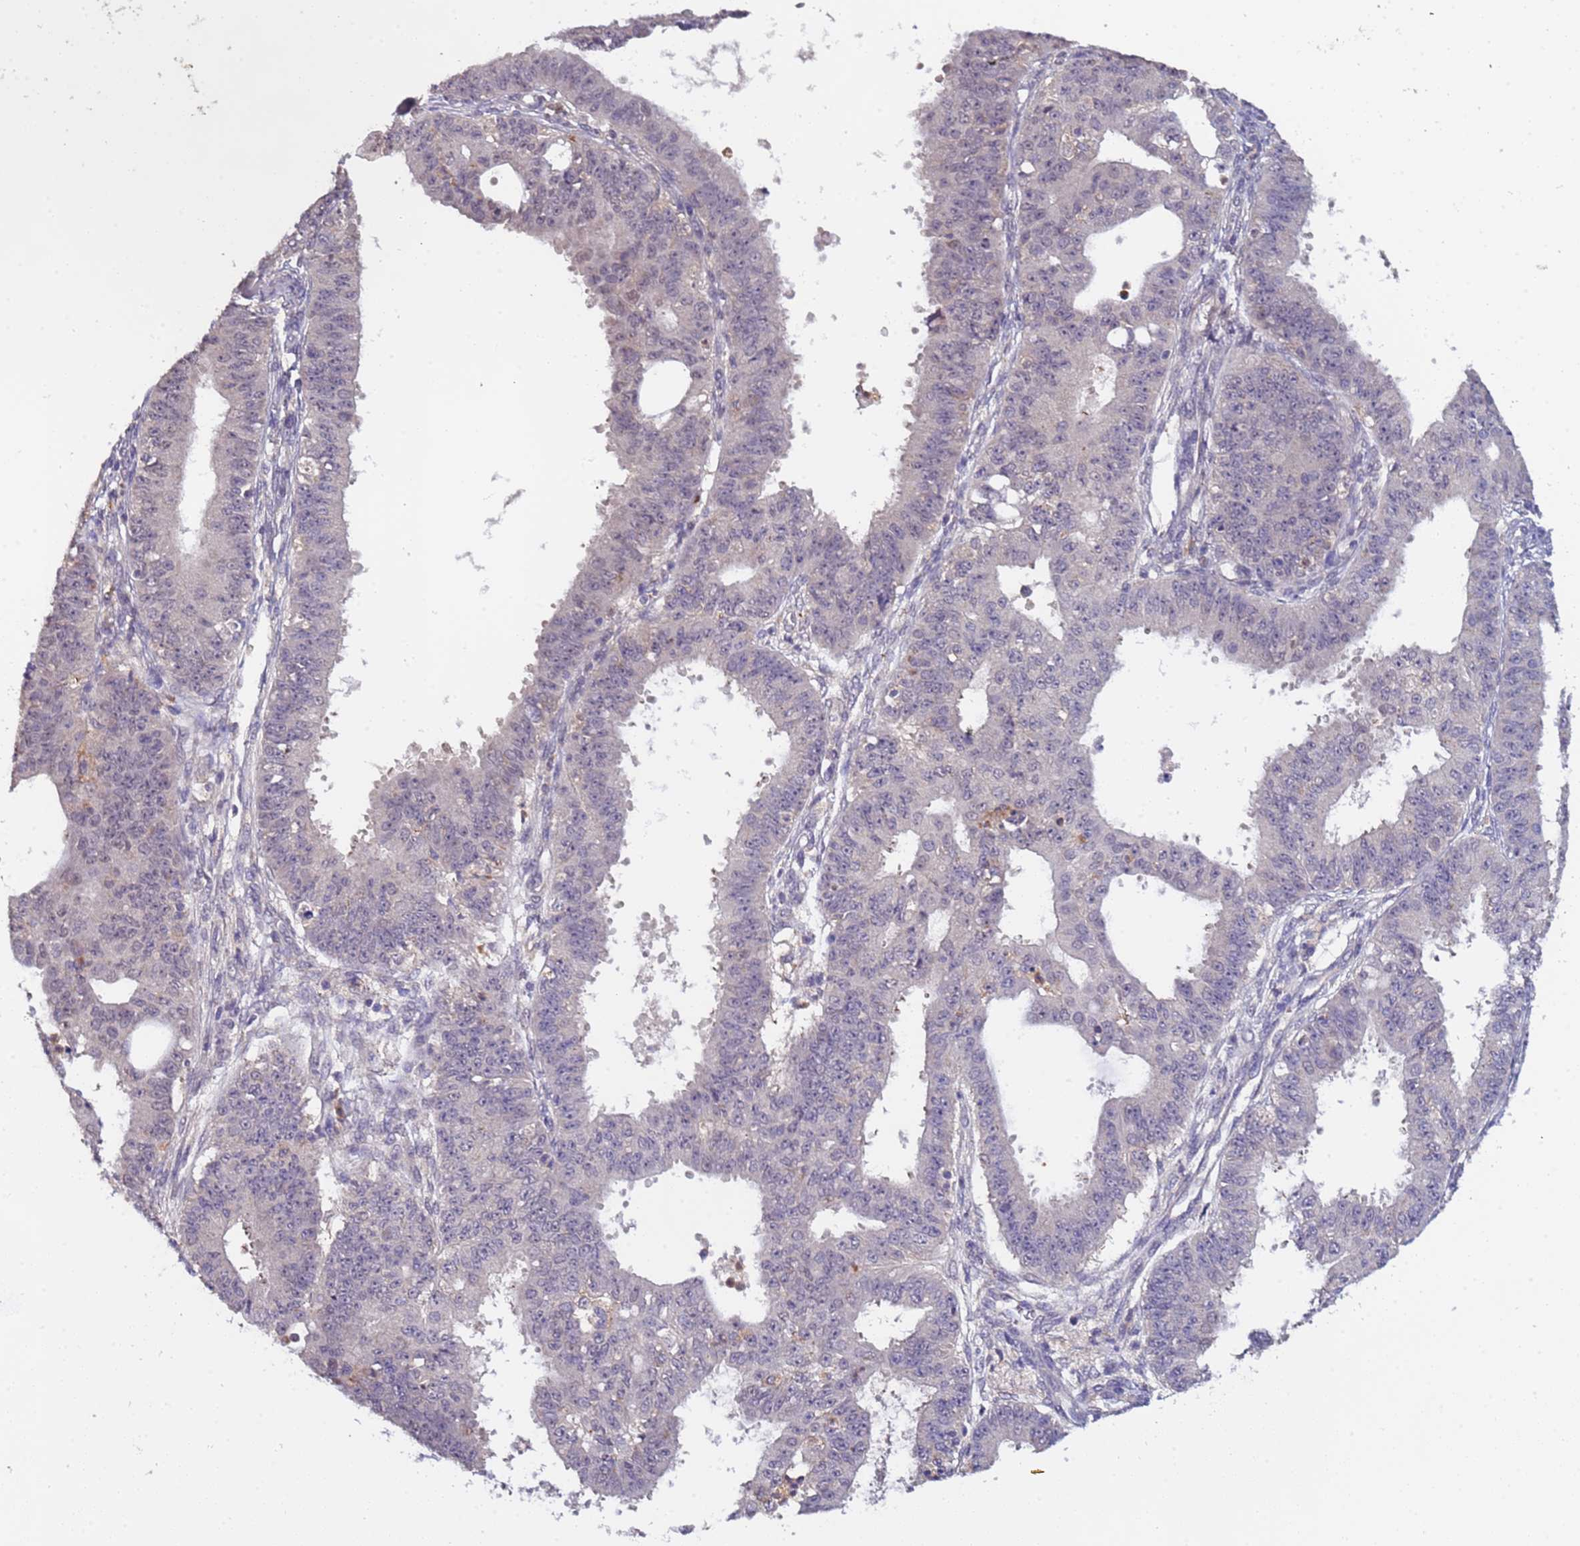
{"staining": {"intensity": "weak", "quantity": "<25%", "location": "nuclear"}, "tissue": "ovarian cancer", "cell_type": "Tumor cells", "image_type": "cancer", "snomed": [{"axis": "morphology", "description": "Carcinoma, endometroid"}, {"axis": "topography", "description": "Appendix"}, {"axis": "topography", "description": "Ovary"}], "caption": "A histopathology image of ovarian cancer stained for a protein reveals no brown staining in tumor cells. (Immunohistochemistry, brightfield microscopy, high magnification).", "gene": "ZNF248", "patient": {"sex": "female", "age": 42}}